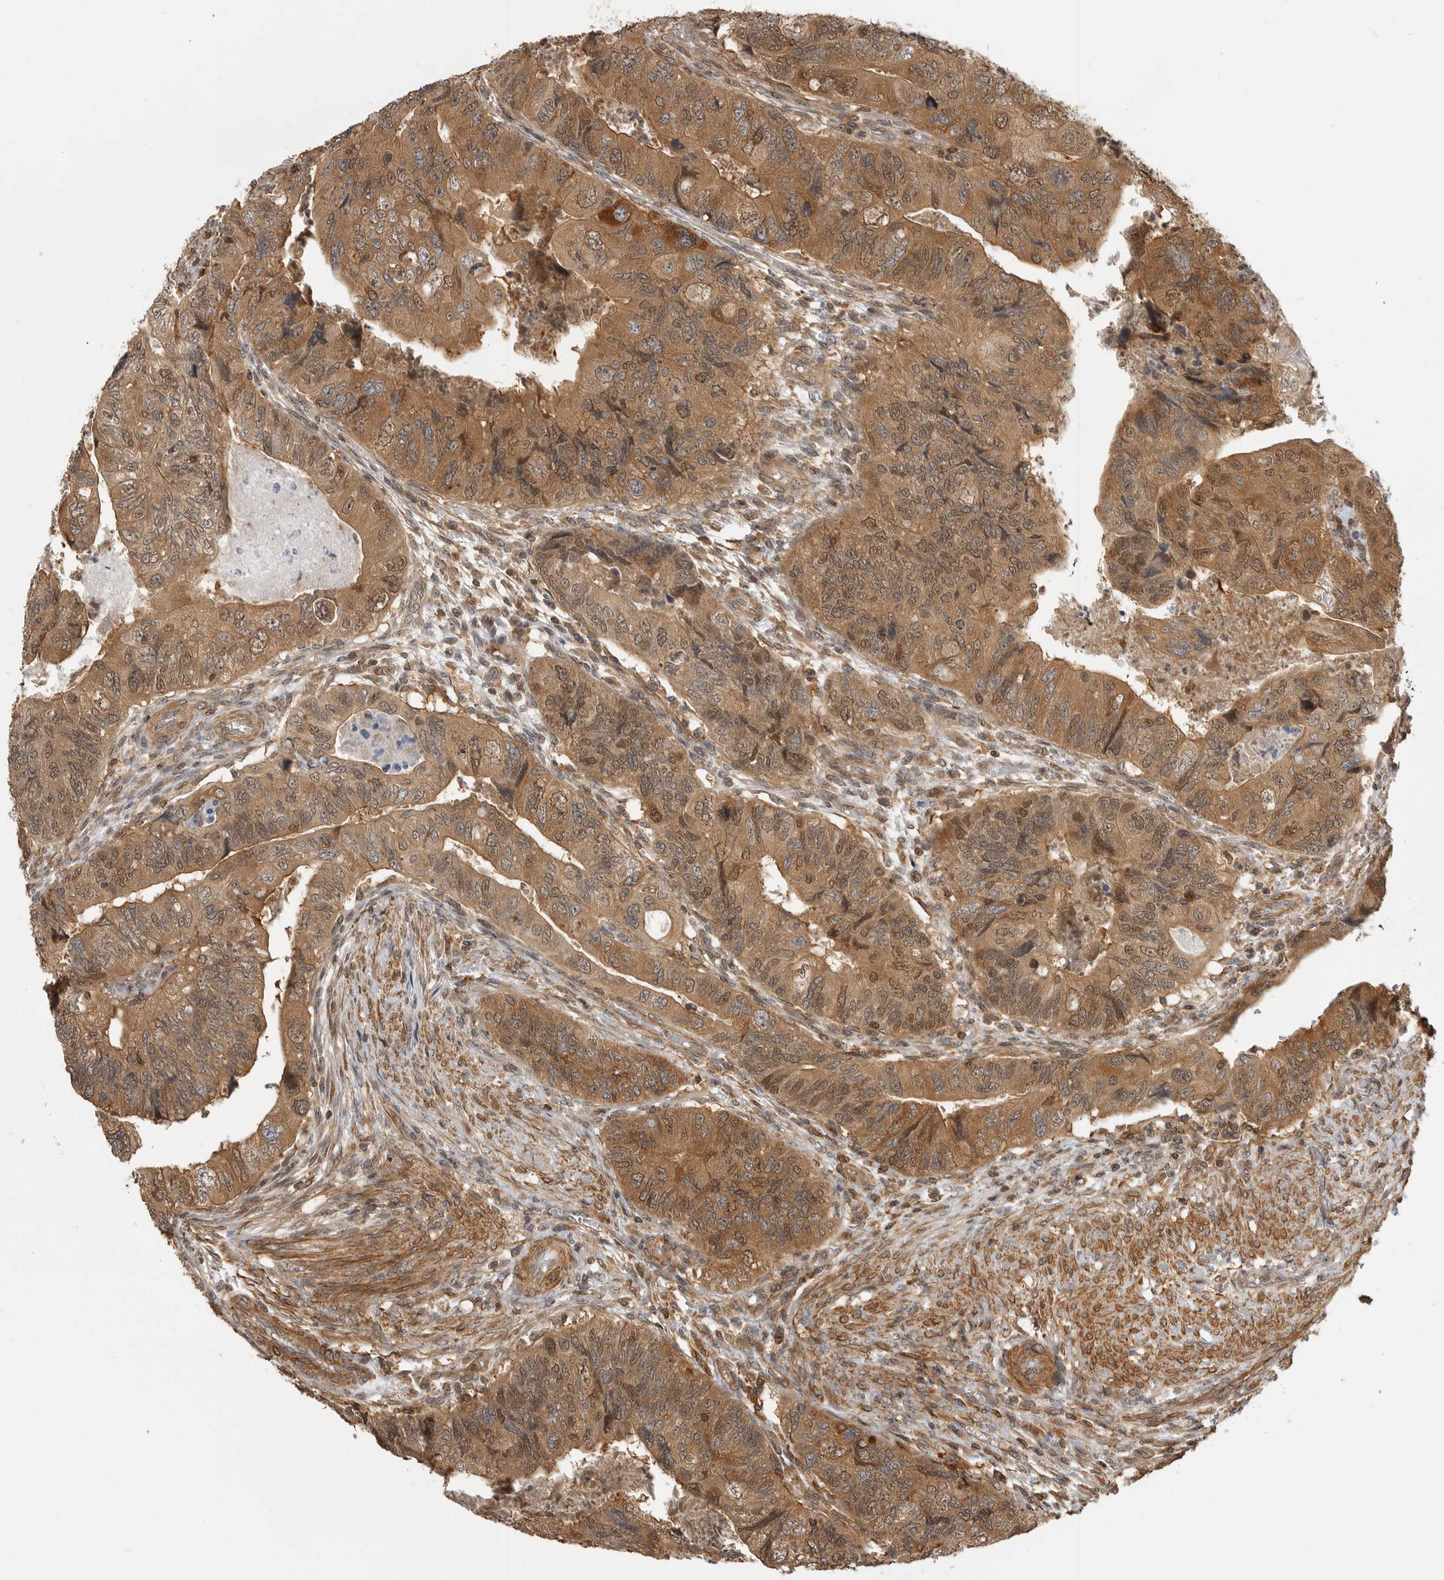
{"staining": {"intensity": "moderate", "quantity": ">75%", "location": "cytoplasmic/membranous,nuclear"}, "tissue": "colorectal cancer", "cell_type": "Tumor cells", "image_type": "cancer", "snomed": [{"axis": "morphology", "description": "Adenocarcinoma, NOS"}, {"axis": "topography", "description": "Rectum"}], "caption": "Tumor cells reveal moderate cytoplasmic/membranous and nuclear expression in approximately >75% of cells in adenocarcinoma (colorectal).", "gene": "ERN1", "patient": {"sex": "male", "age": 63}}